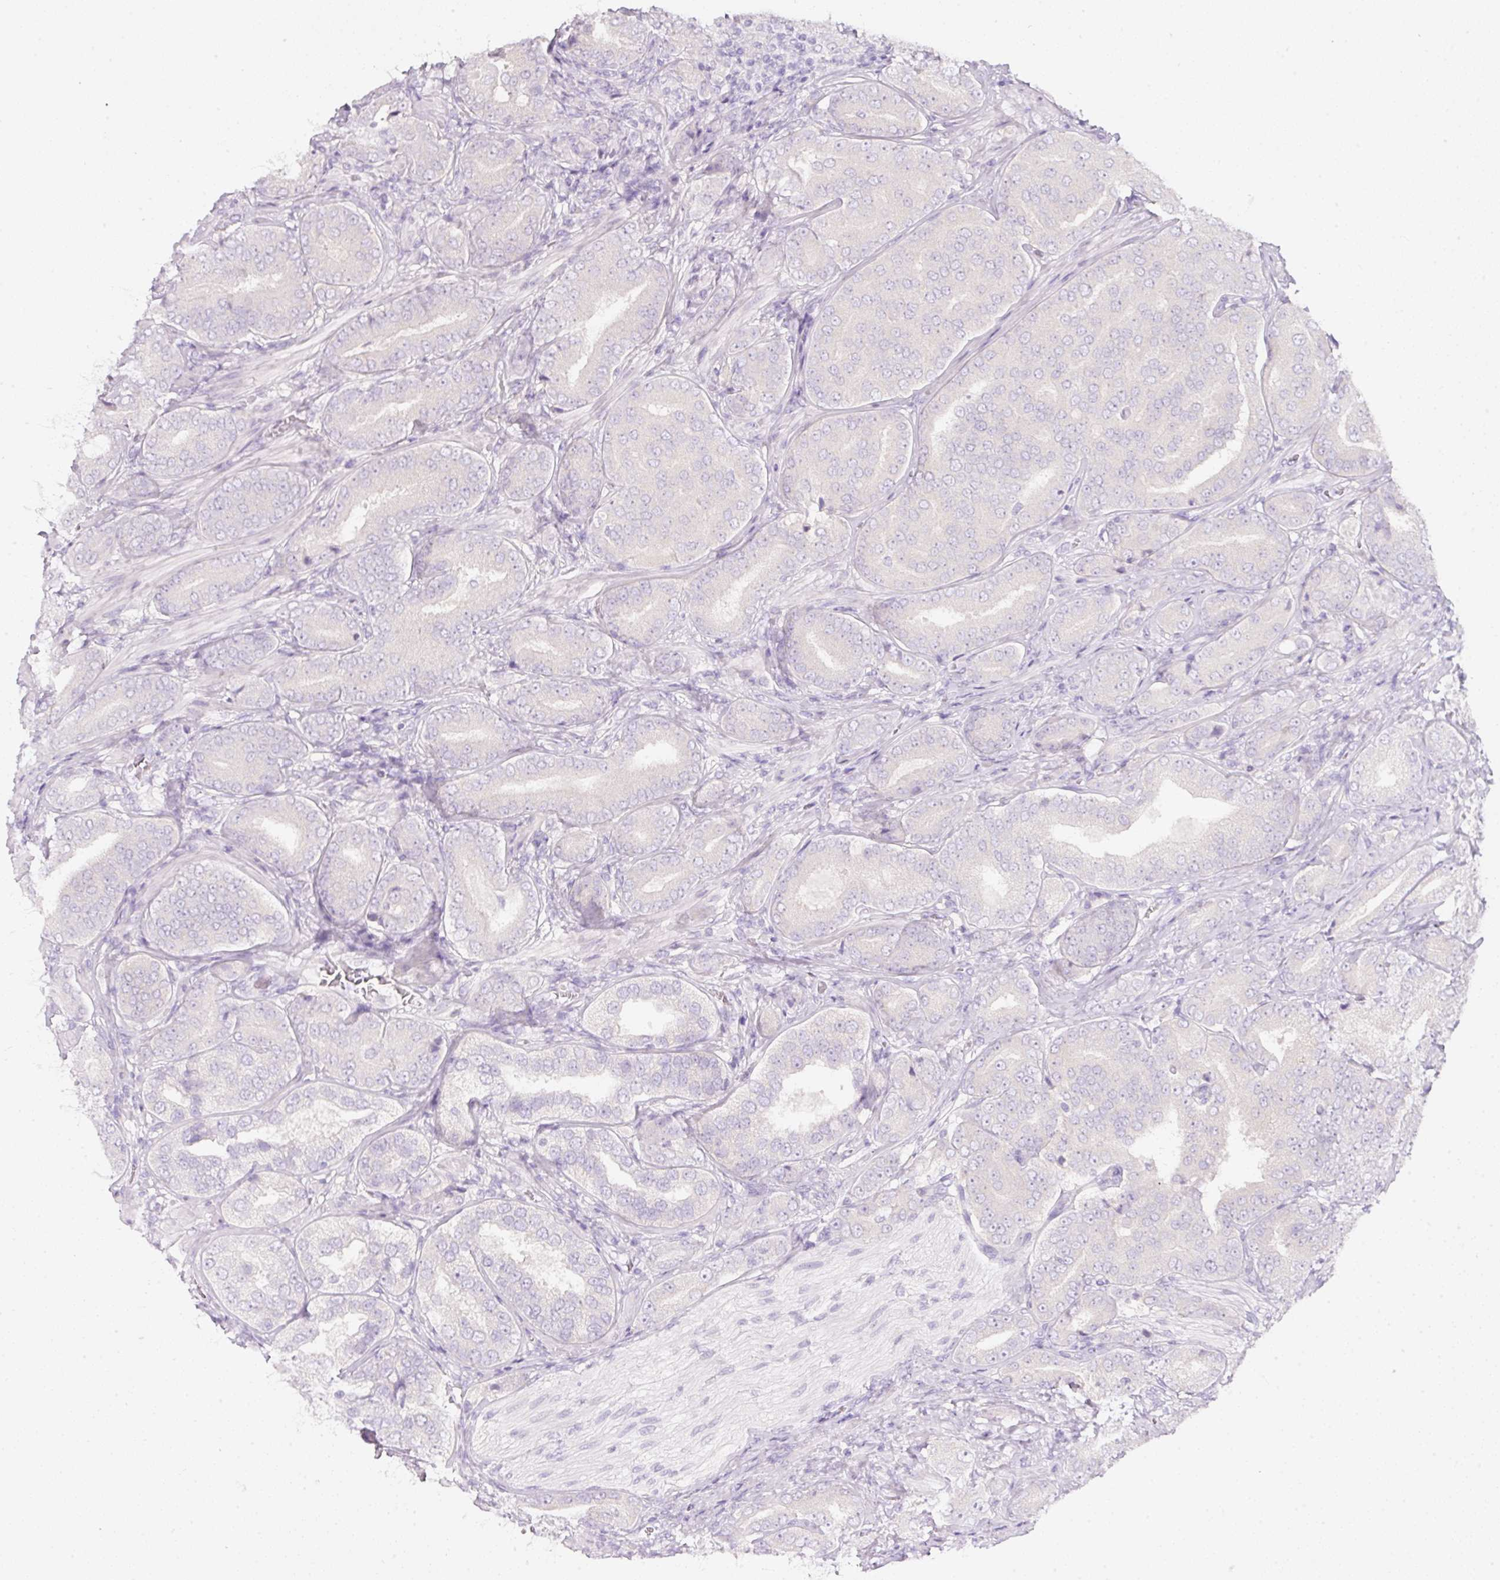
{"staining": {"intensity": "negative", "quantity": "none", "location": "none"}, "tissue": "prostate cancer", "cell_type": "Tumor cells", "image_type": "cancer", "snomed": [{"axis": "morphology", "description": "Adenocarcinoma, High grade"}, {"axis": "topography", "description": "Prostate"}], "caption": "DAB immunohistochemical staining of human prostate adenocarcinoma (high-grade) exhibits no significant expression in tumor cells.", "gene": "SLC2A2", "patient": {"sex": "male", "age": 63}}